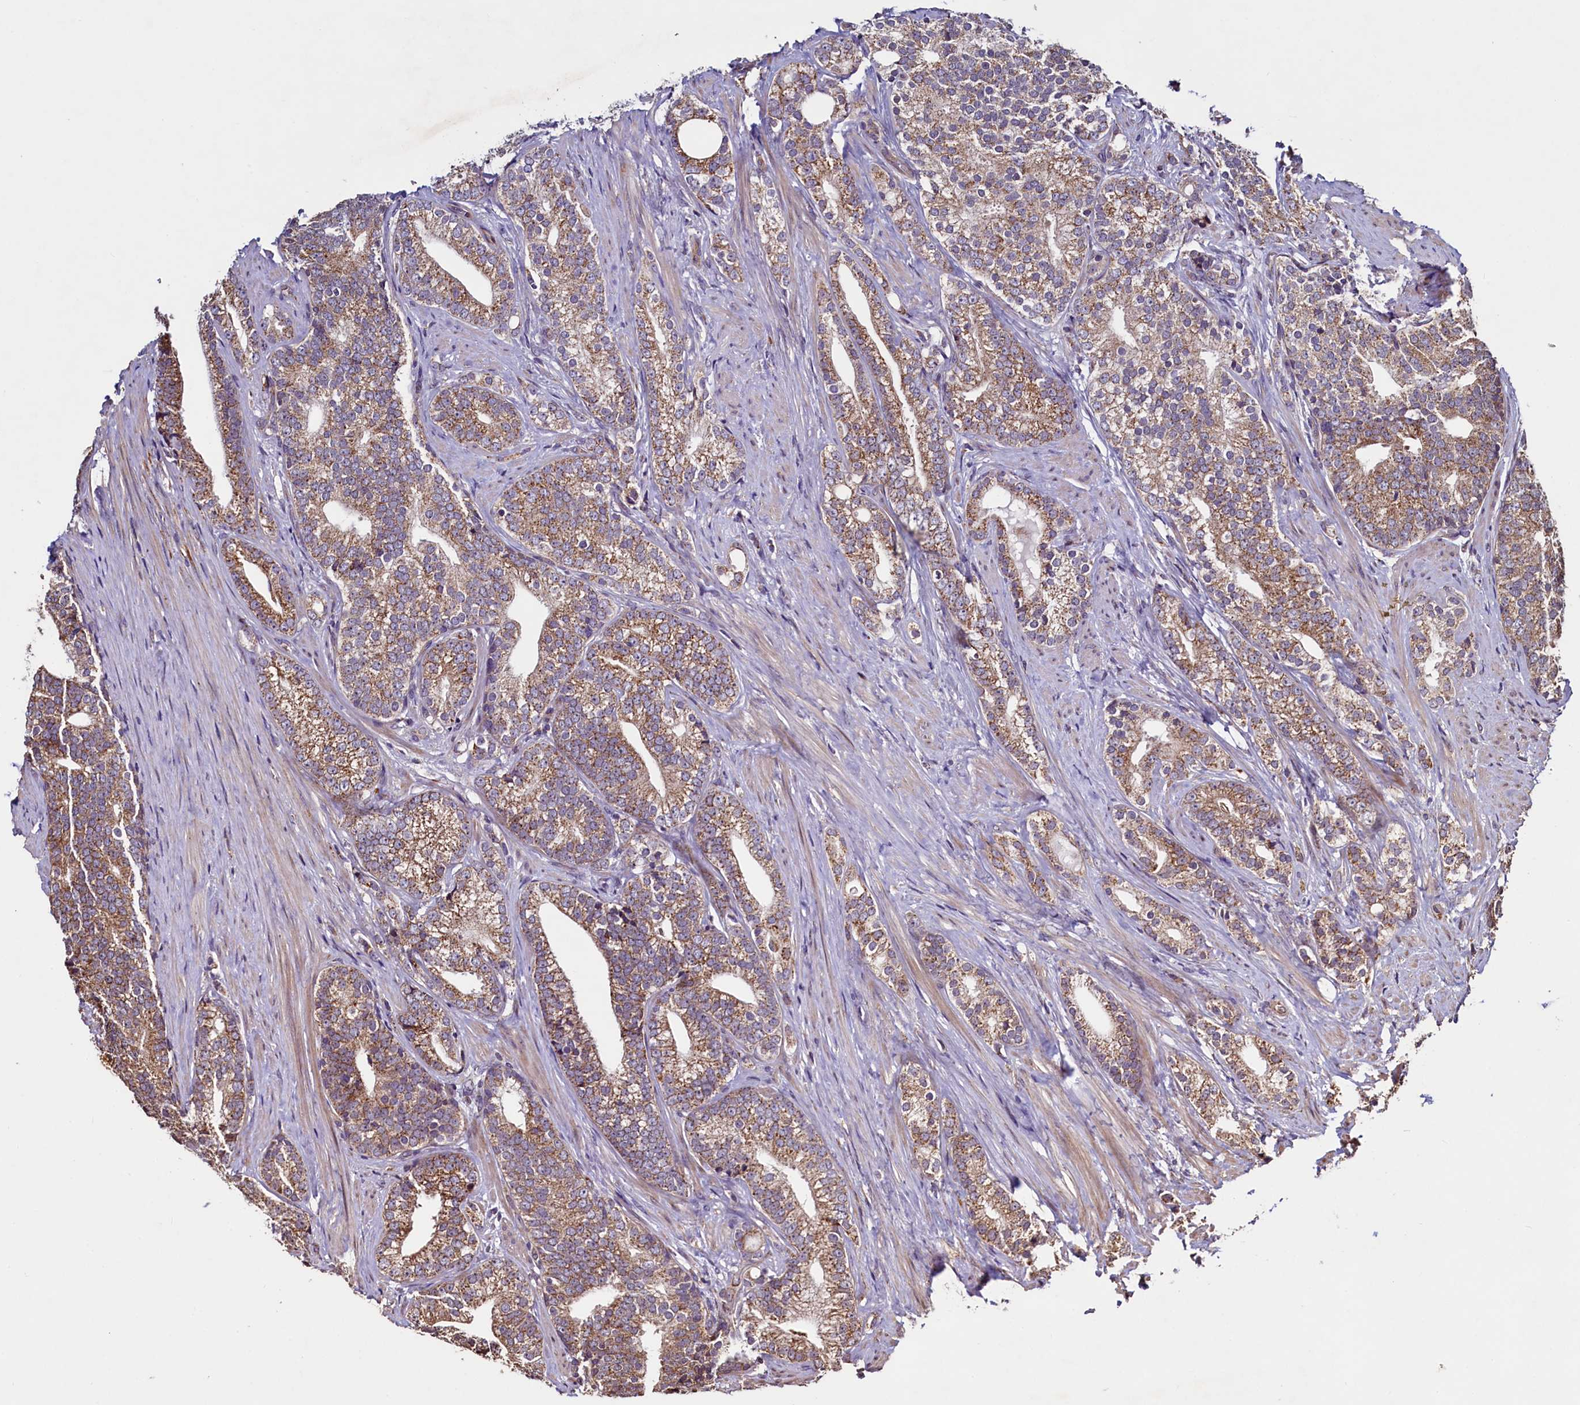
{"staining": {"intensity": "moderate", "quantity": ">75%", "location": "cytoplasmic/membranous"}, "tissue": "prostate cancer", "cell_type": "Tumor cells", "image_type": "cancer", "snomed": [{"axis": "morphology", "description": "Adenocarcinoma, Low grade"}, {"axis": "topography", "description": "Prostate"}], "caption": "The photomicrograph reveals staining of prostate adenocarcinoma (low-grade), revealing moderate cytoplasmic/membranous protein expression (brown color) within tumor cells.", "gene": "RBFA", "patient": {"sex": "male", "age": 71}}